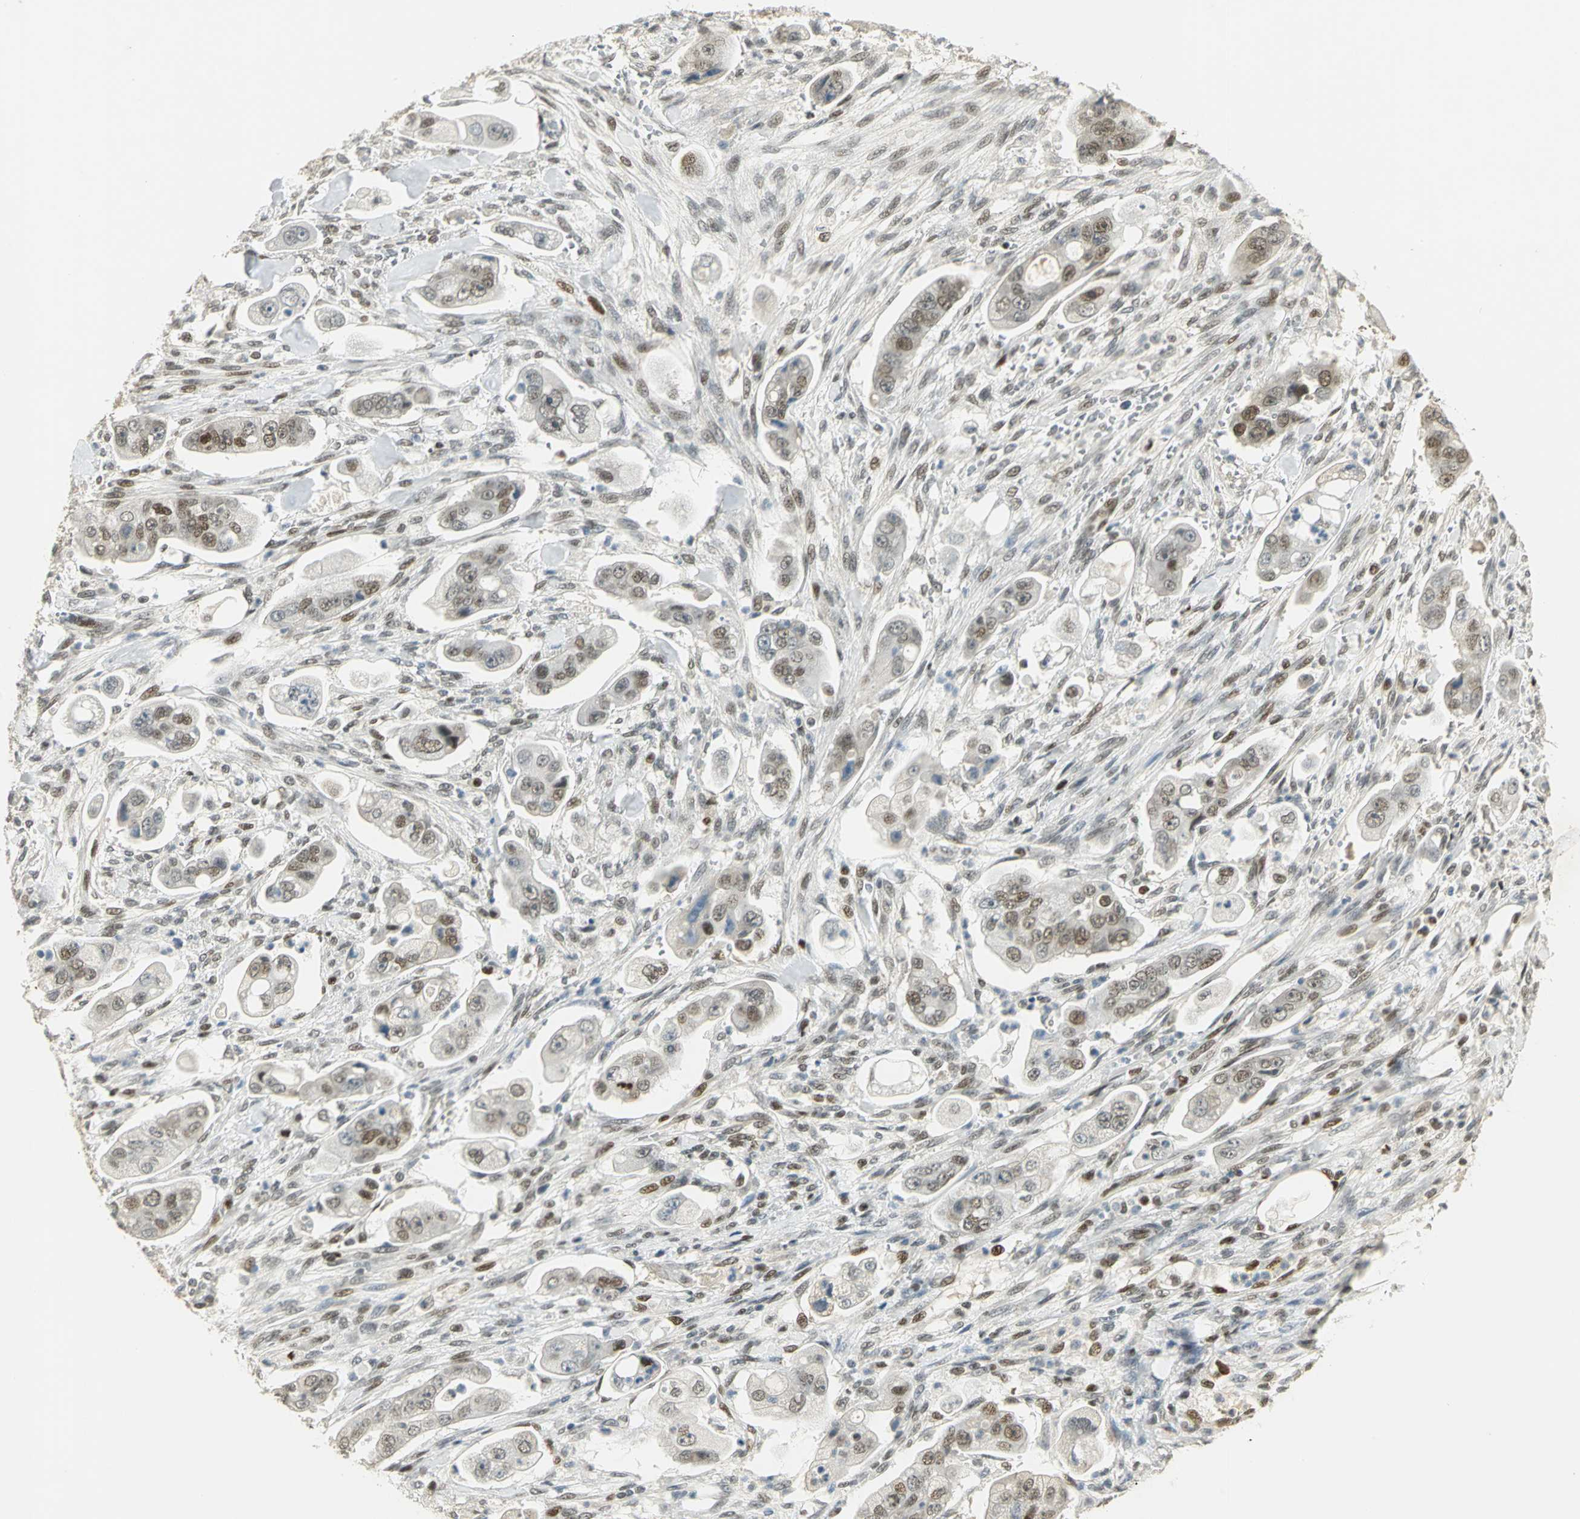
{"staining": {"intensity": "moderate", "quantity": "<25%", "location": "nuclear"}, "tissue": "stomach cancer", "cell_type": "Tumor cells", "image_type": "cancer", "snomed": [{"axis": "morphology", "description": "Adenocarcinoma, NOS"}, {"axis": "topography", "description": "Stomach"}], "caption": "An immunohistochemistry photomicrograph of neoplastic tissue is shown. Protein staining in brown labels moderate nuclear positivity in stomach cancer within tumor cells. Immunohistochemistry (ihc) stains the protein of interest in brown and the nuclei are stained blue.", "gene": "AK6", "patient": {"sex": "male", "age": 62}}